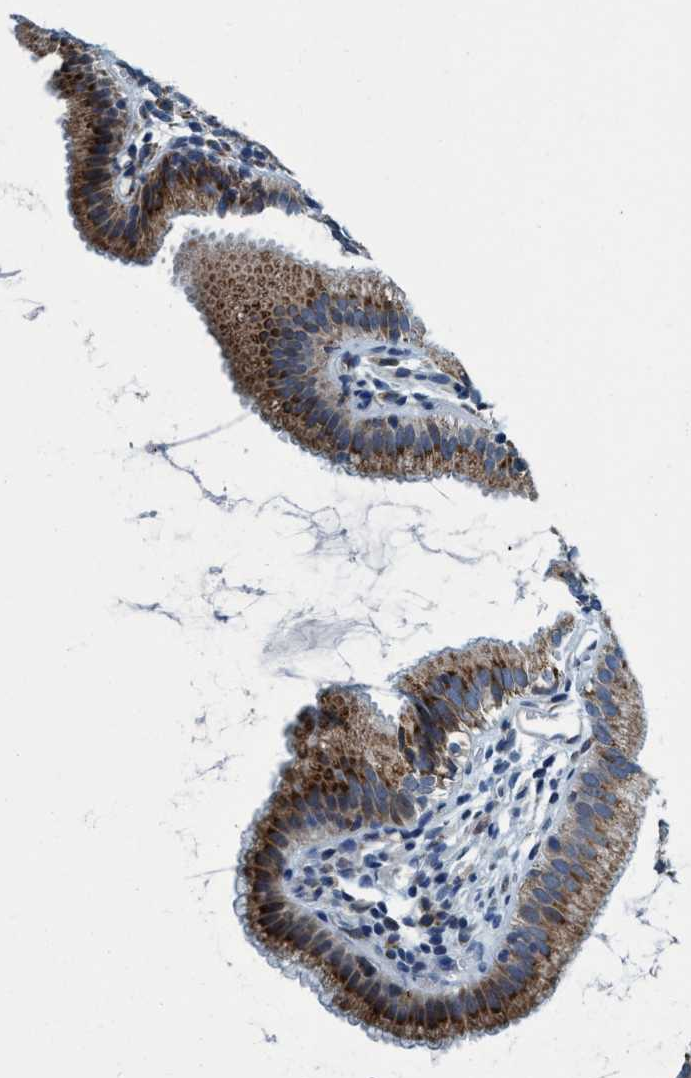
{"staining": {"intensity": "strong", "quantity": ">75%", "location": "cytoplasmic/membranous"}, "tissue": "gallbladder", "cell_type": "Glandular cells", "image_type": "normal", "snomed": [{"axis": "morphology", "description": "Normal tissue, NOS"}, {"axis": "topography", "description": "Gallbladder"}], "caption": "Protein staining exhibits strong cytoplasmic/membranous positivity in approximately >75% of glandular cells in unremarkable gallbladder.", "gene": "ARMC9", "patient": {"sex": "female", "age": 26}}